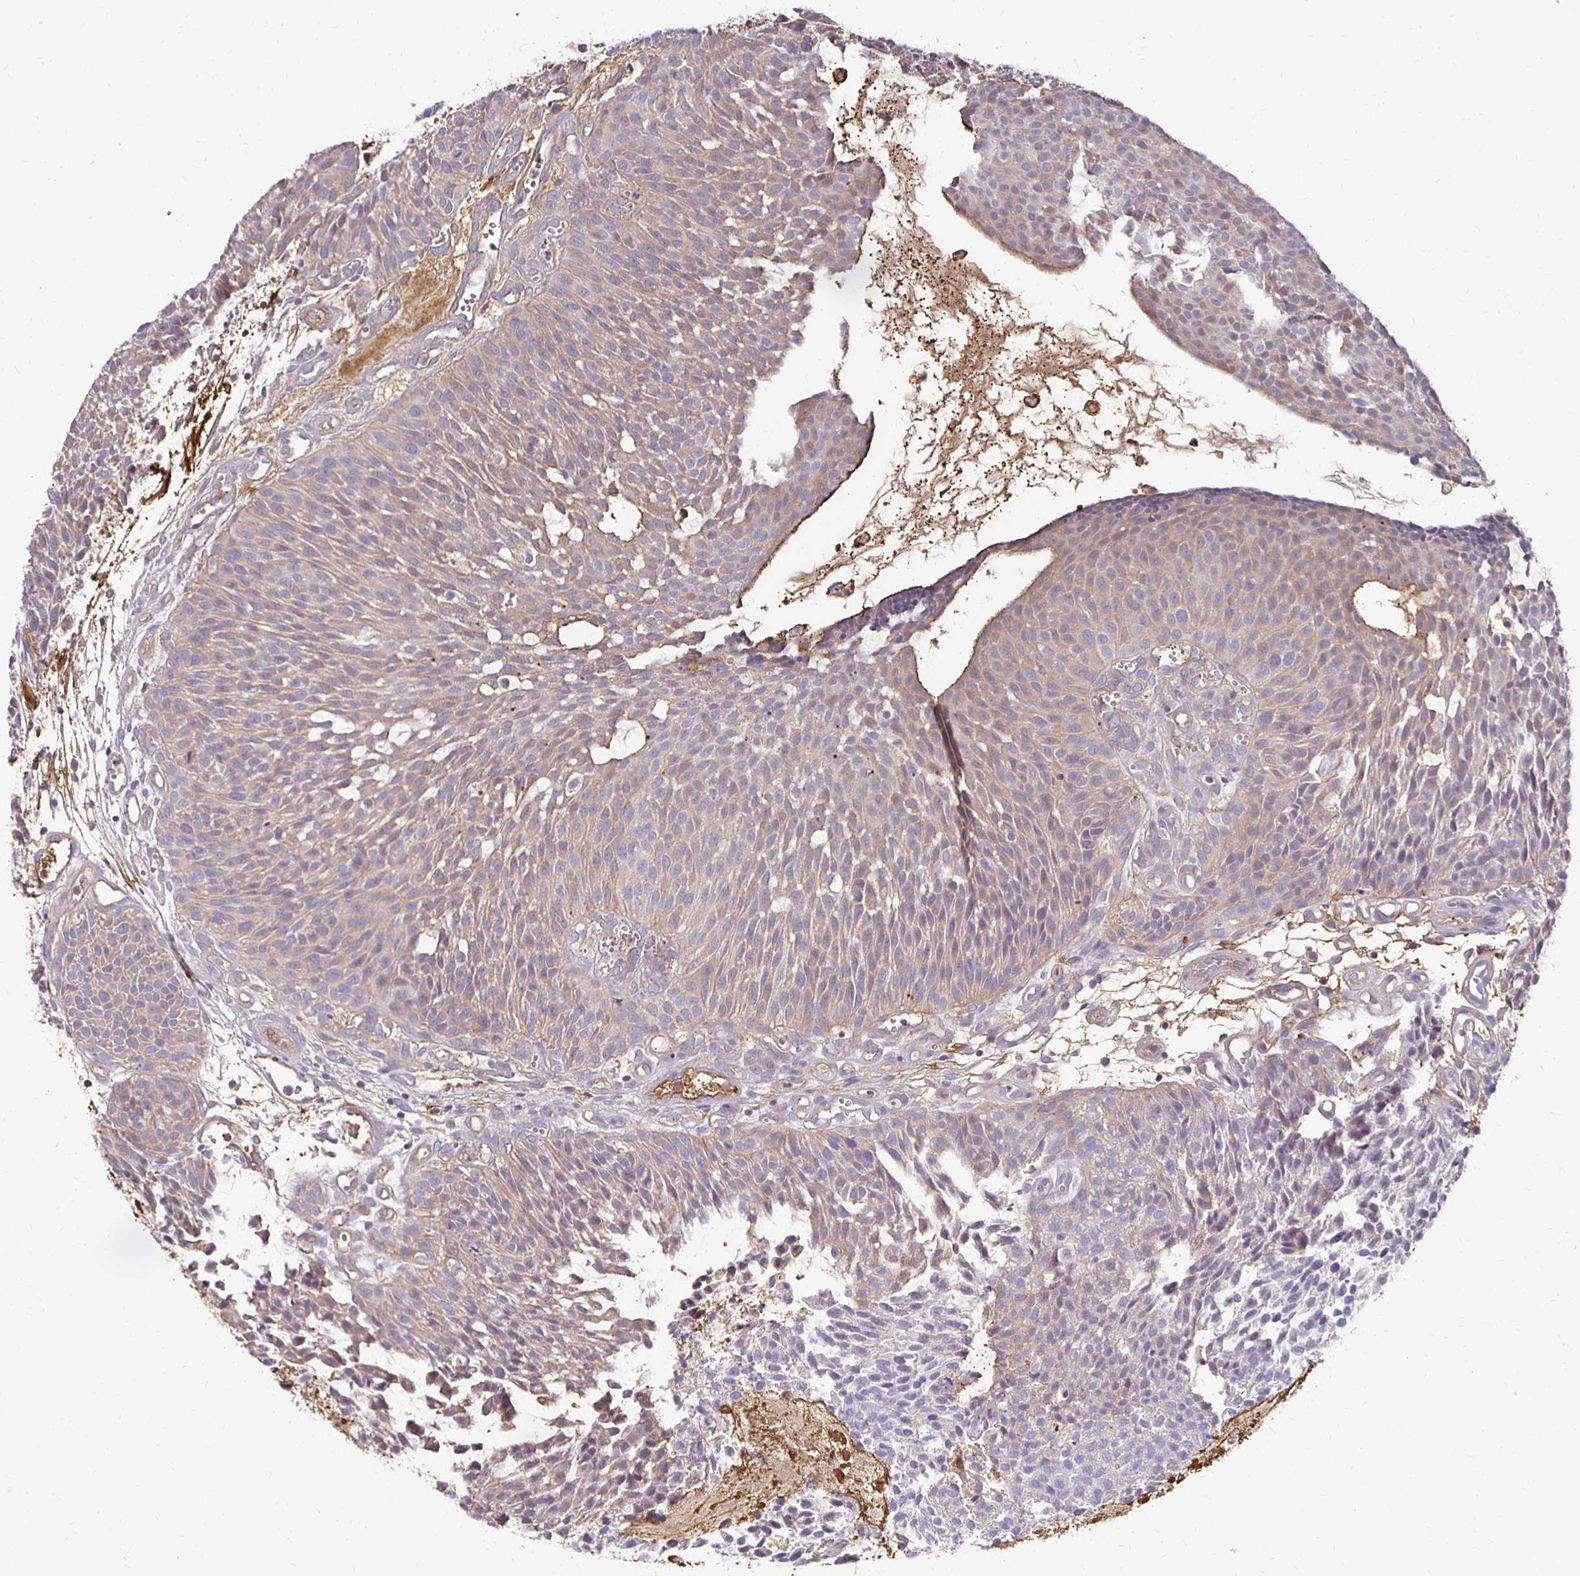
{"staining": {"intensity": "weak", "quantity": "25%-75%", "location": "cytoplasmic/membranous"}, "tissue": "urothelial cancer", "cell_type": "Tumor cells", "image_type": "cancer", "snomed": [{"axis": "morphology", "description": "Urothelial carcinoma, NOS"}, {"axis": "topography", "description": "Urinary bladder"}], "caption": "Brown immunohistochemical staining in human transitional cell carcinoma reveals weak cytoplasmic/membranous positivity in approximately 25%-75% of tumor cells.", "gene": "AKAP6", "patient": {"sex": "male", "age": 84}}